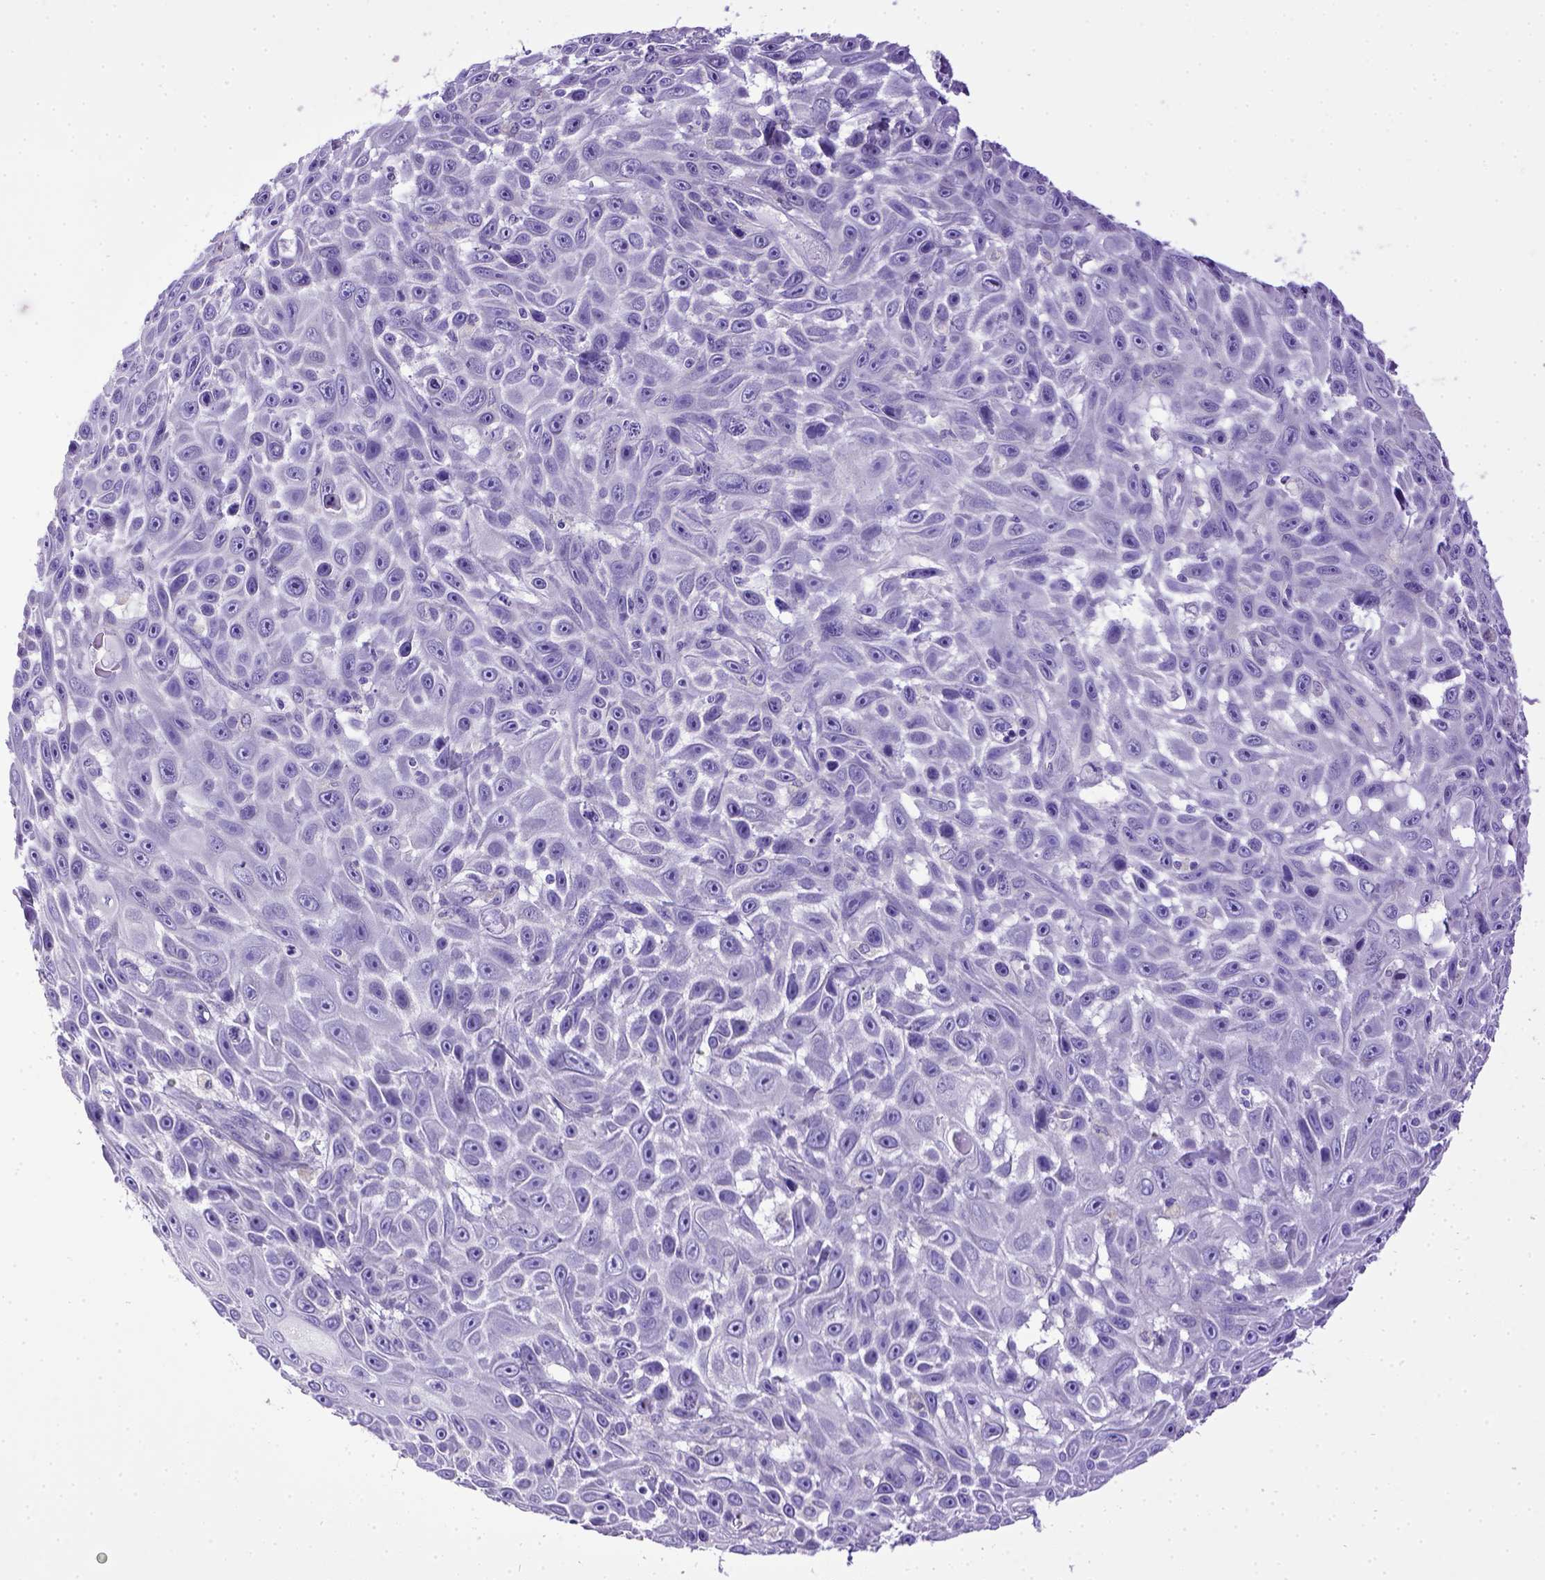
{"staining": {"intensity": "negative", "quantity": "none", "location": "none"}, "tissue": "skin cancer", "cell_type": "Tumor cells", "image_type": "cancer", "snomed": [{"axis": "morphology", "description": "Squamous cell carcinoma, NOS"}, {"axis": "topography", "description": "Skin"}], "caption": "Histopathology image shows no protein expression in tumor cells of skin cancer tissue.", "gene": "SPEF1", "patient": {"sex": "male", "age": 82}}